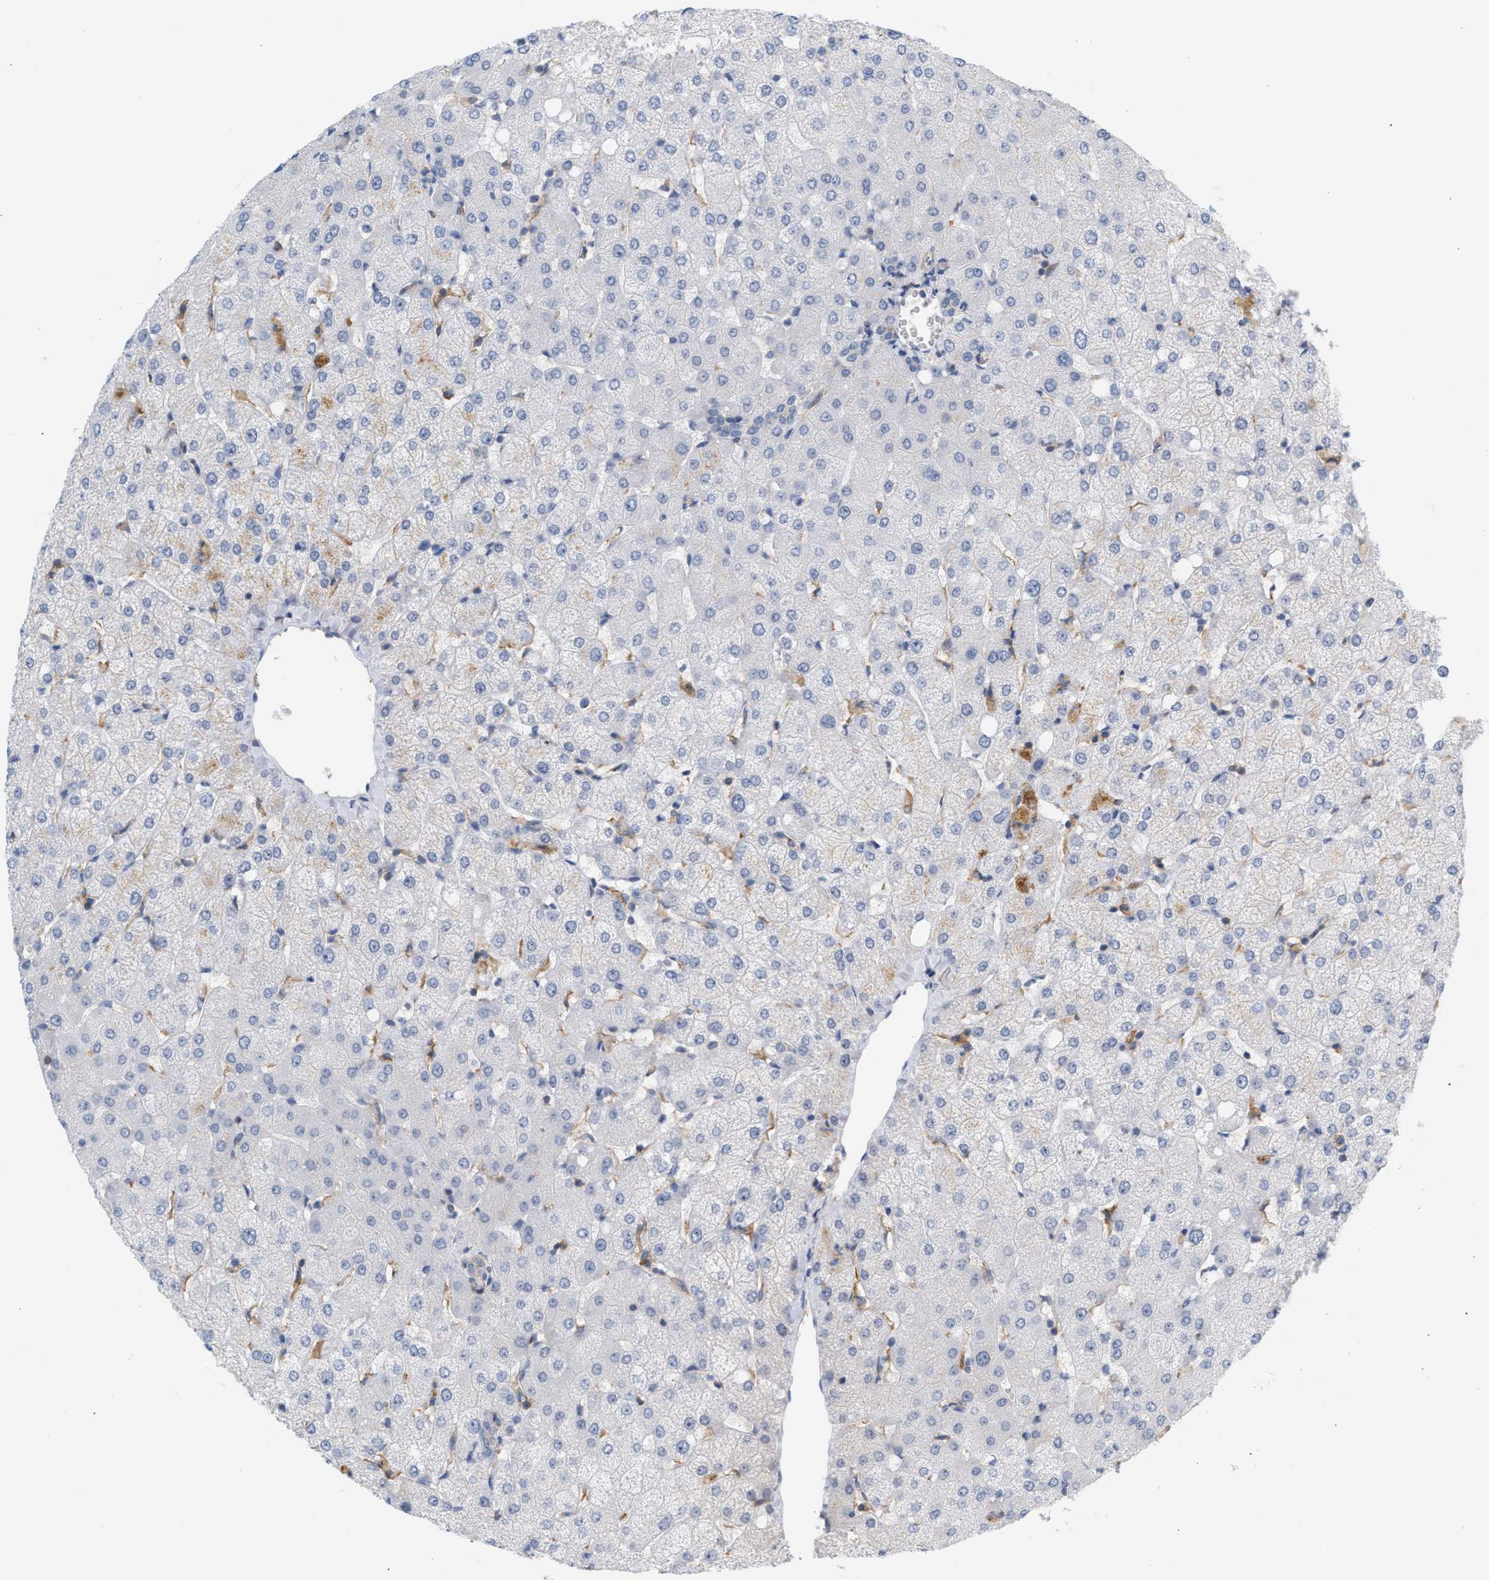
{"staining": {"intensity": "negative", "quantity": "none", "location": "none"}, "tissue": "liver", "cell_type": "Cholangiocytes", "image_type": "normal", "snomed": [{"axis": "morphology", "description": "Normal tissue, NOS"}, {"axis": "topography", "description": "Liver"}], "caption": "Unremarkable liver was stained to show a protein in brown. There is no significant positivity in cholangiocytes. Nuclei are stained in blue.", "gene": "LRCH1", "patient": {"sex": "female", "age": 54}}